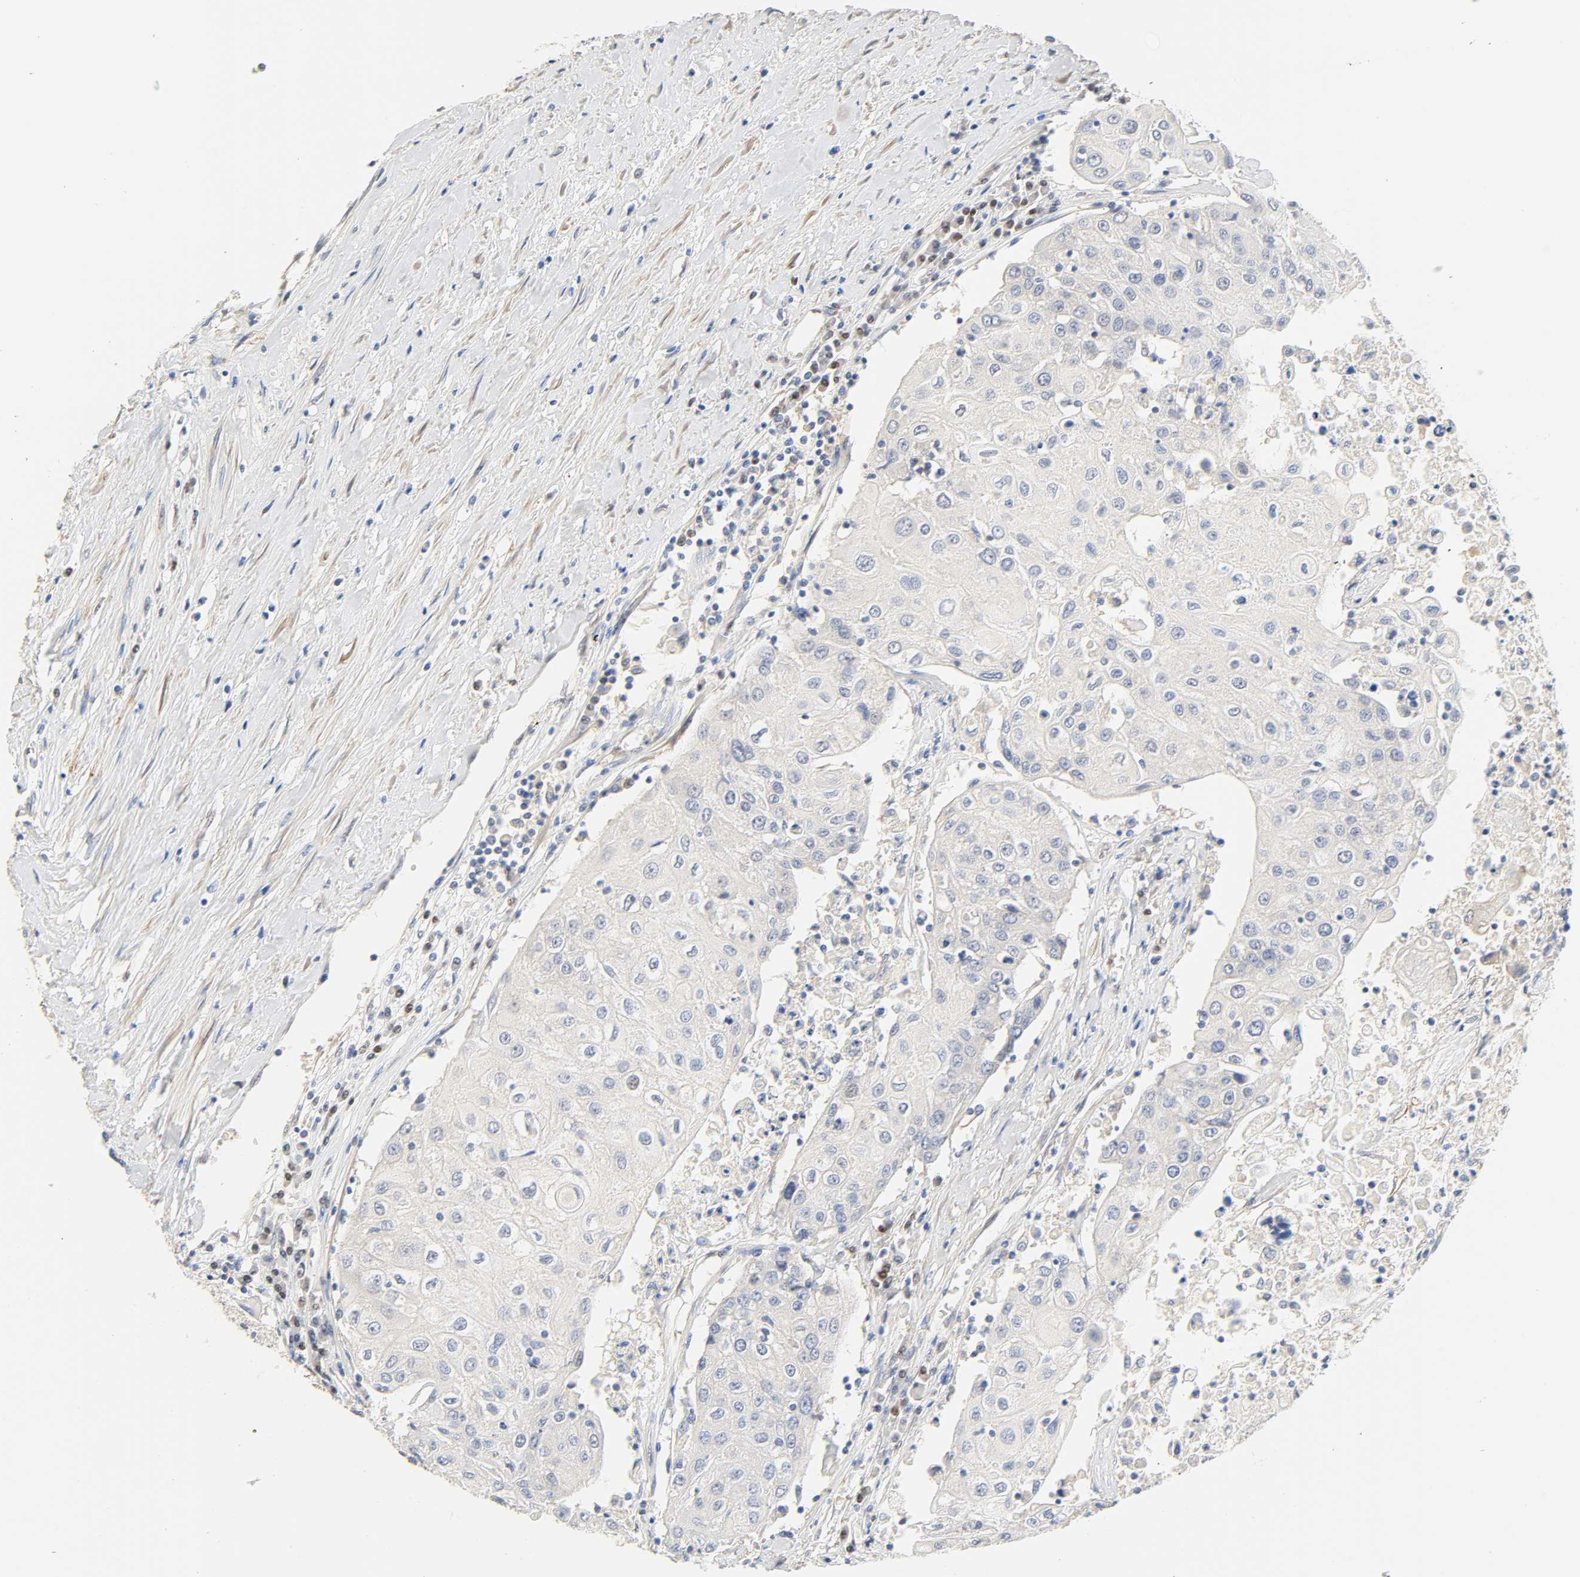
{"staining": {"intensity": "negative", "quantity": "none", "location": "none"}, "tissue": "urothelial cancer", "cell_type": "Tumor cells", "image_type": "cancer", "snomed": [{"axis": "morphology", "description": "Urothelial carcinoma, High grade"}, {"axis": "topography", "description": "Urinary bladder"}], "caption": "Tumor cells show no significant protein positivity in urothelial cancer. Nuclei are stained in blue.", "gene": "BORCS8-MEF2B", "patient": {"sex": "female", "age": 85}}